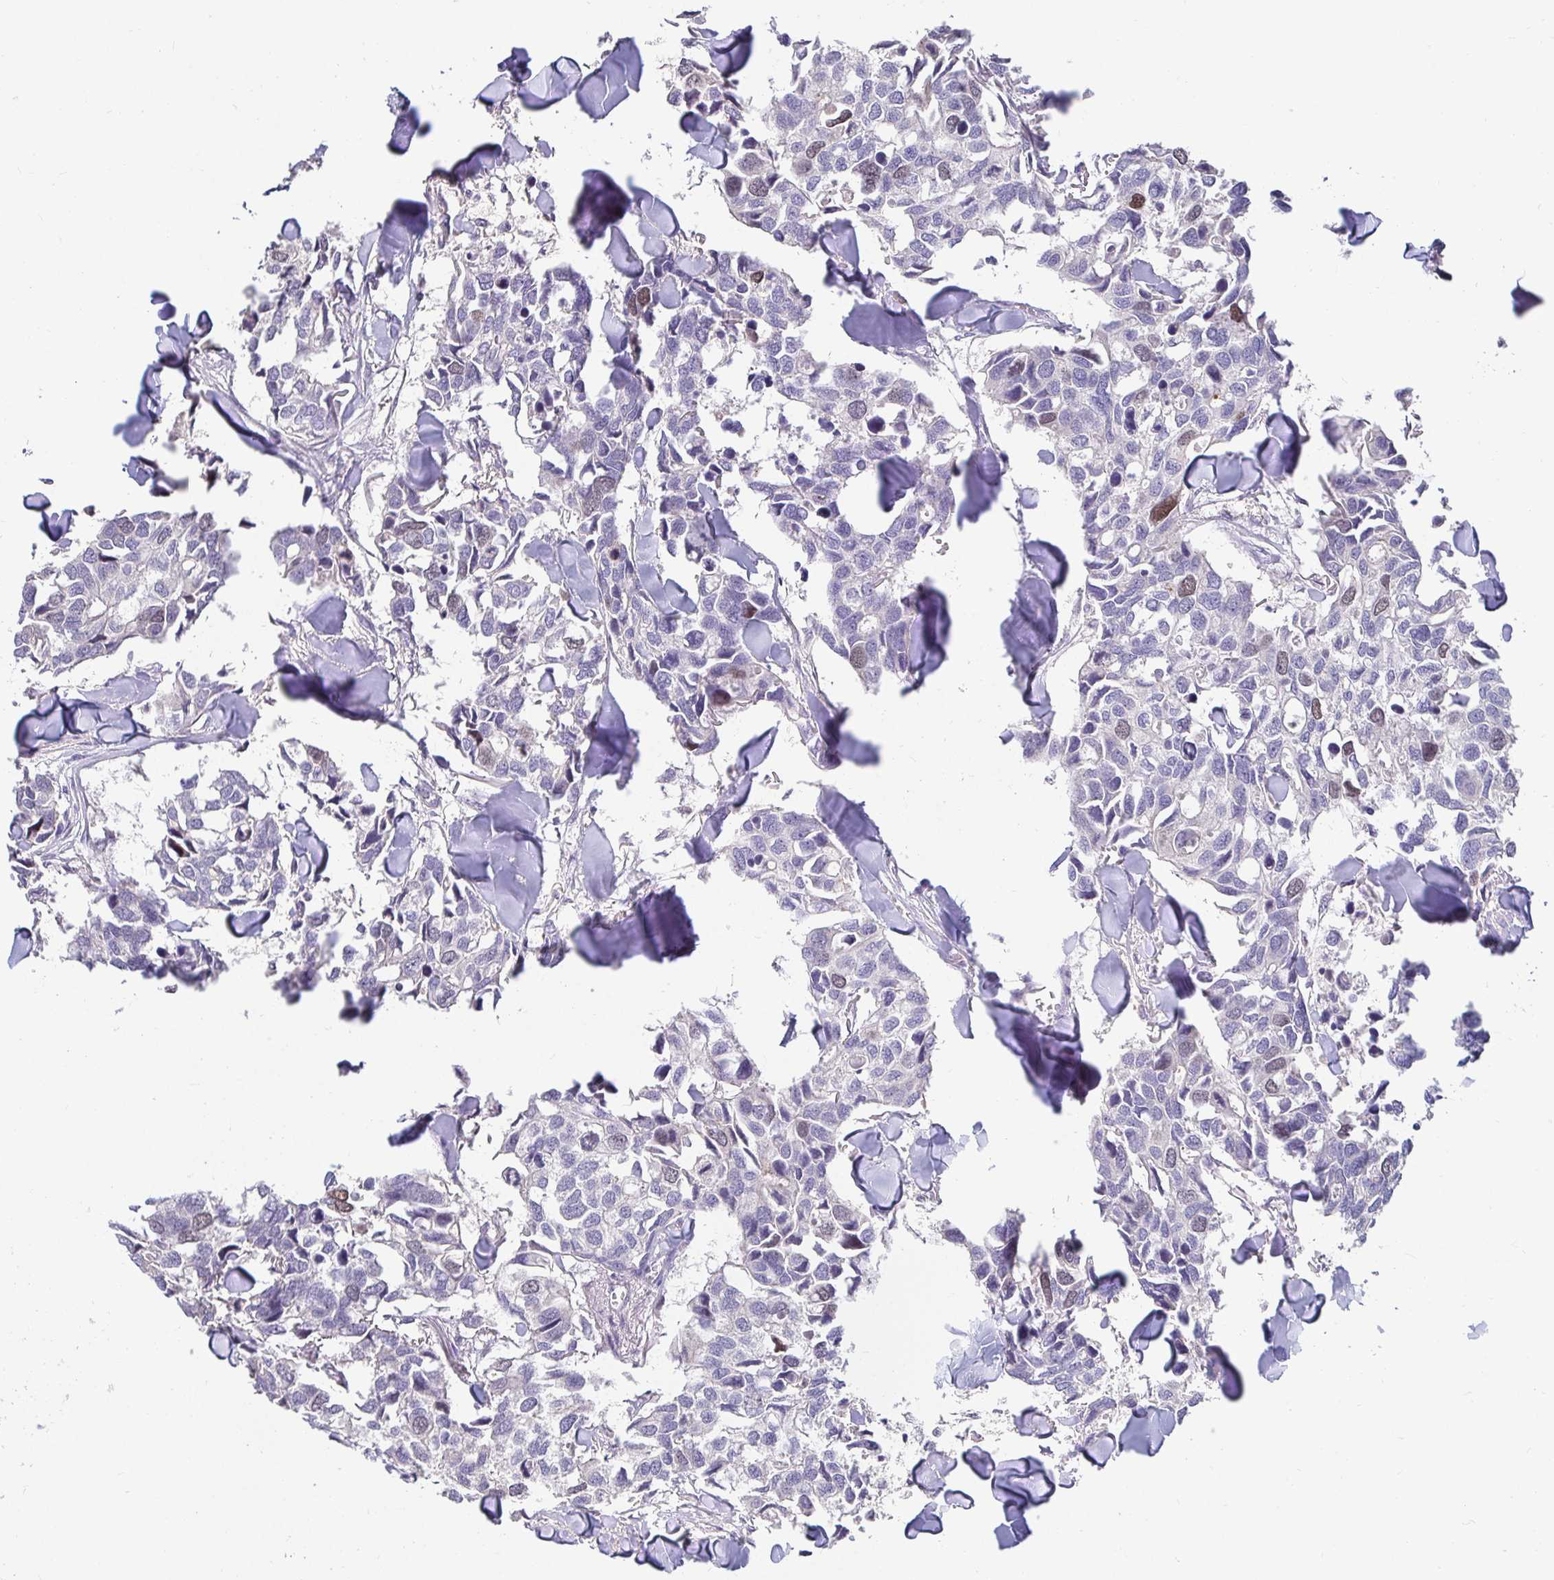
{"staining": {"intensity": "negative", "quantity": "none", "location": "none"}, "tissue": "breast cancer", "cell_type": "Tumor cells", "image_type": "cancer", "snomed": [{"axis": "morphology", "description": "Duct carcinoma"}, {"axis": "topography", "description": "Breast"}], "caption": "Immunohistochemical staining of breast infiltrating ductal carcinoma demonstrates no significant positivity in tumor cells. (DAB immunohistochemistry, high magnification).", "gene": "ANLN", "patient": {"sex": "female", "age": 83}}